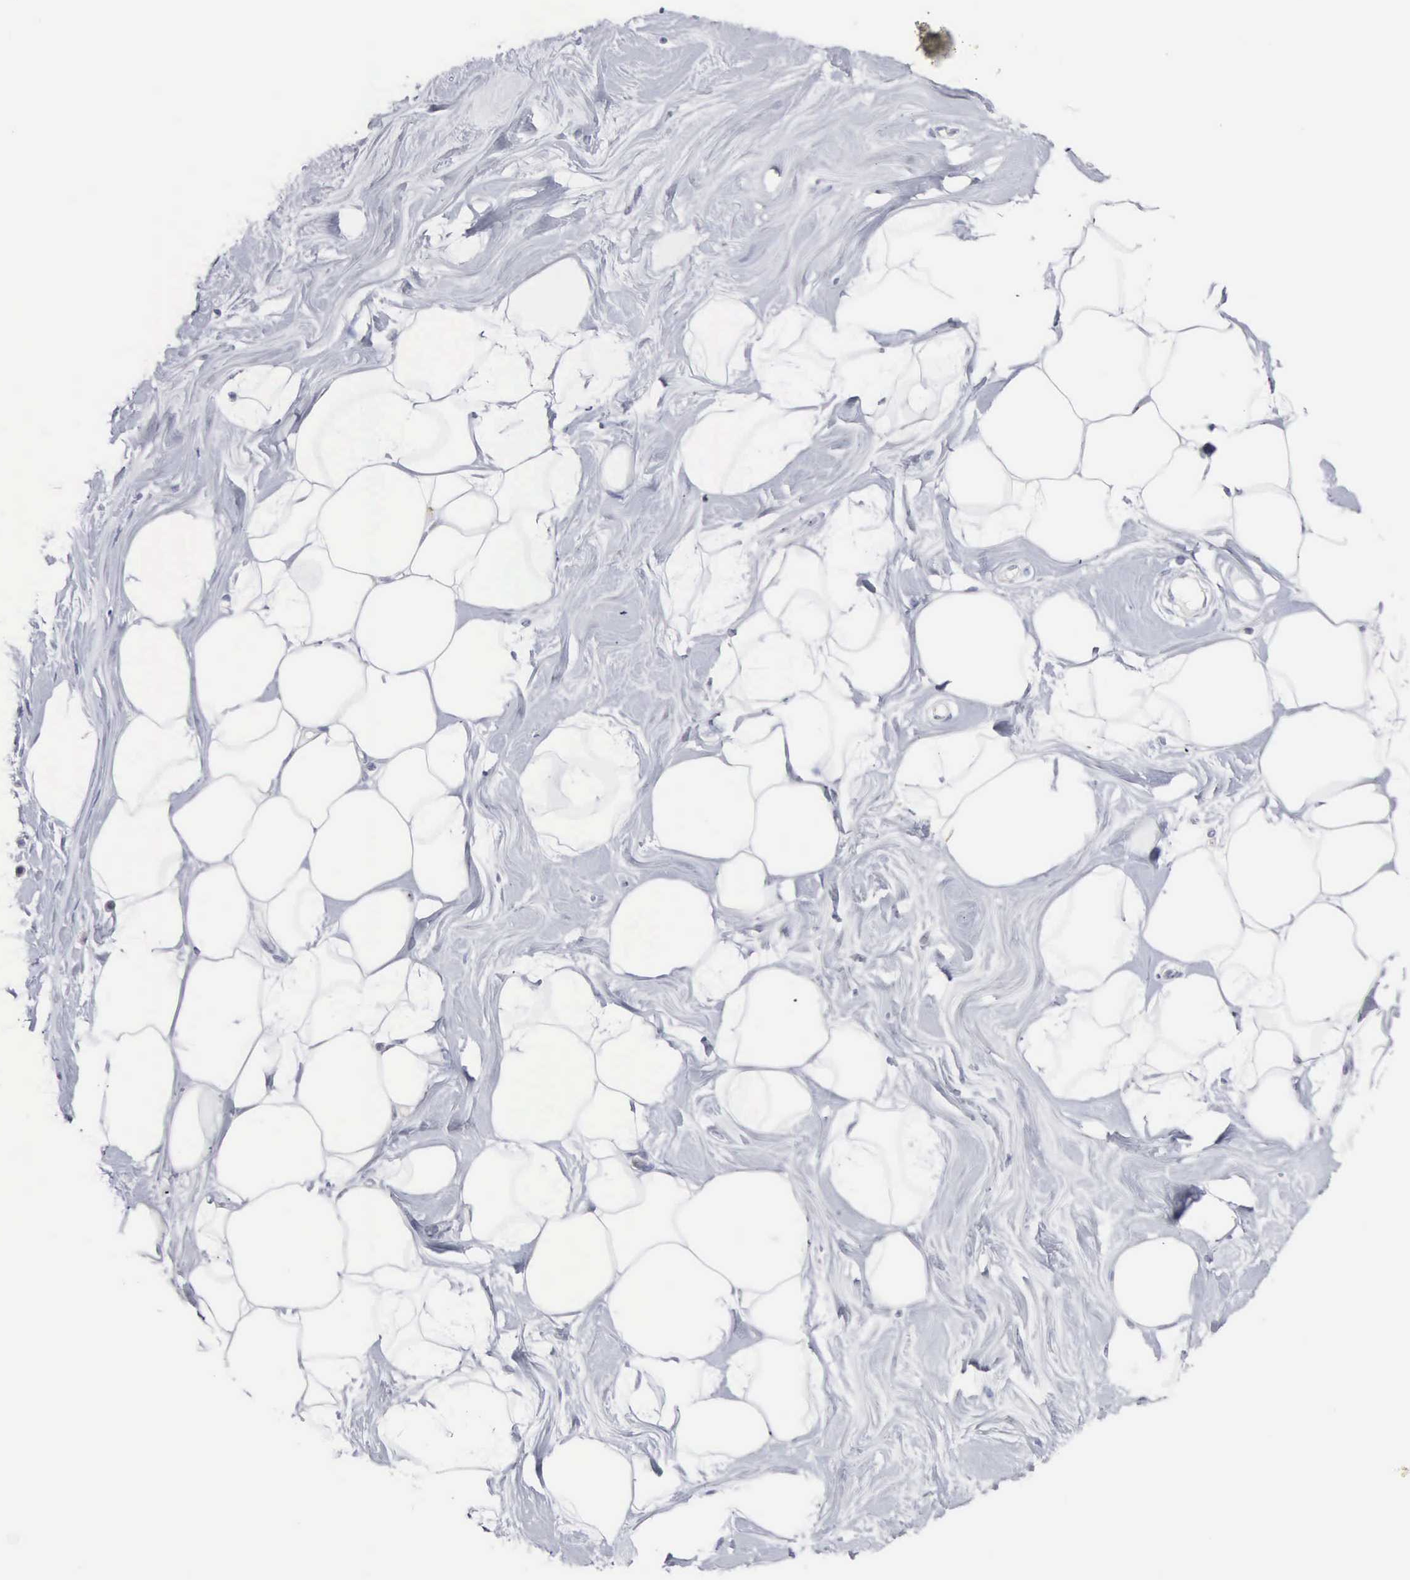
{"staining": {"intensity": "negative", "quantity": "none", "location": "none"}, "tissue": "adipose tissue", "cell_type": "Adipocytes", "image_type": "normal", "snomed": [{"axis": "morphology", "description": "Normal tissue, NOS"}, {"axis": "topography", "description": "Breast"}], "caption": "Immunohistochemical staining of unremarkable adipose tissue exhibits no significant staining in adipocytes. (Brightfield microscopy of DAB immunohistochemistry (IHC) at high magnification).", "gene": "ACOT4", "patient": {"sex": "female", "age": 44}}